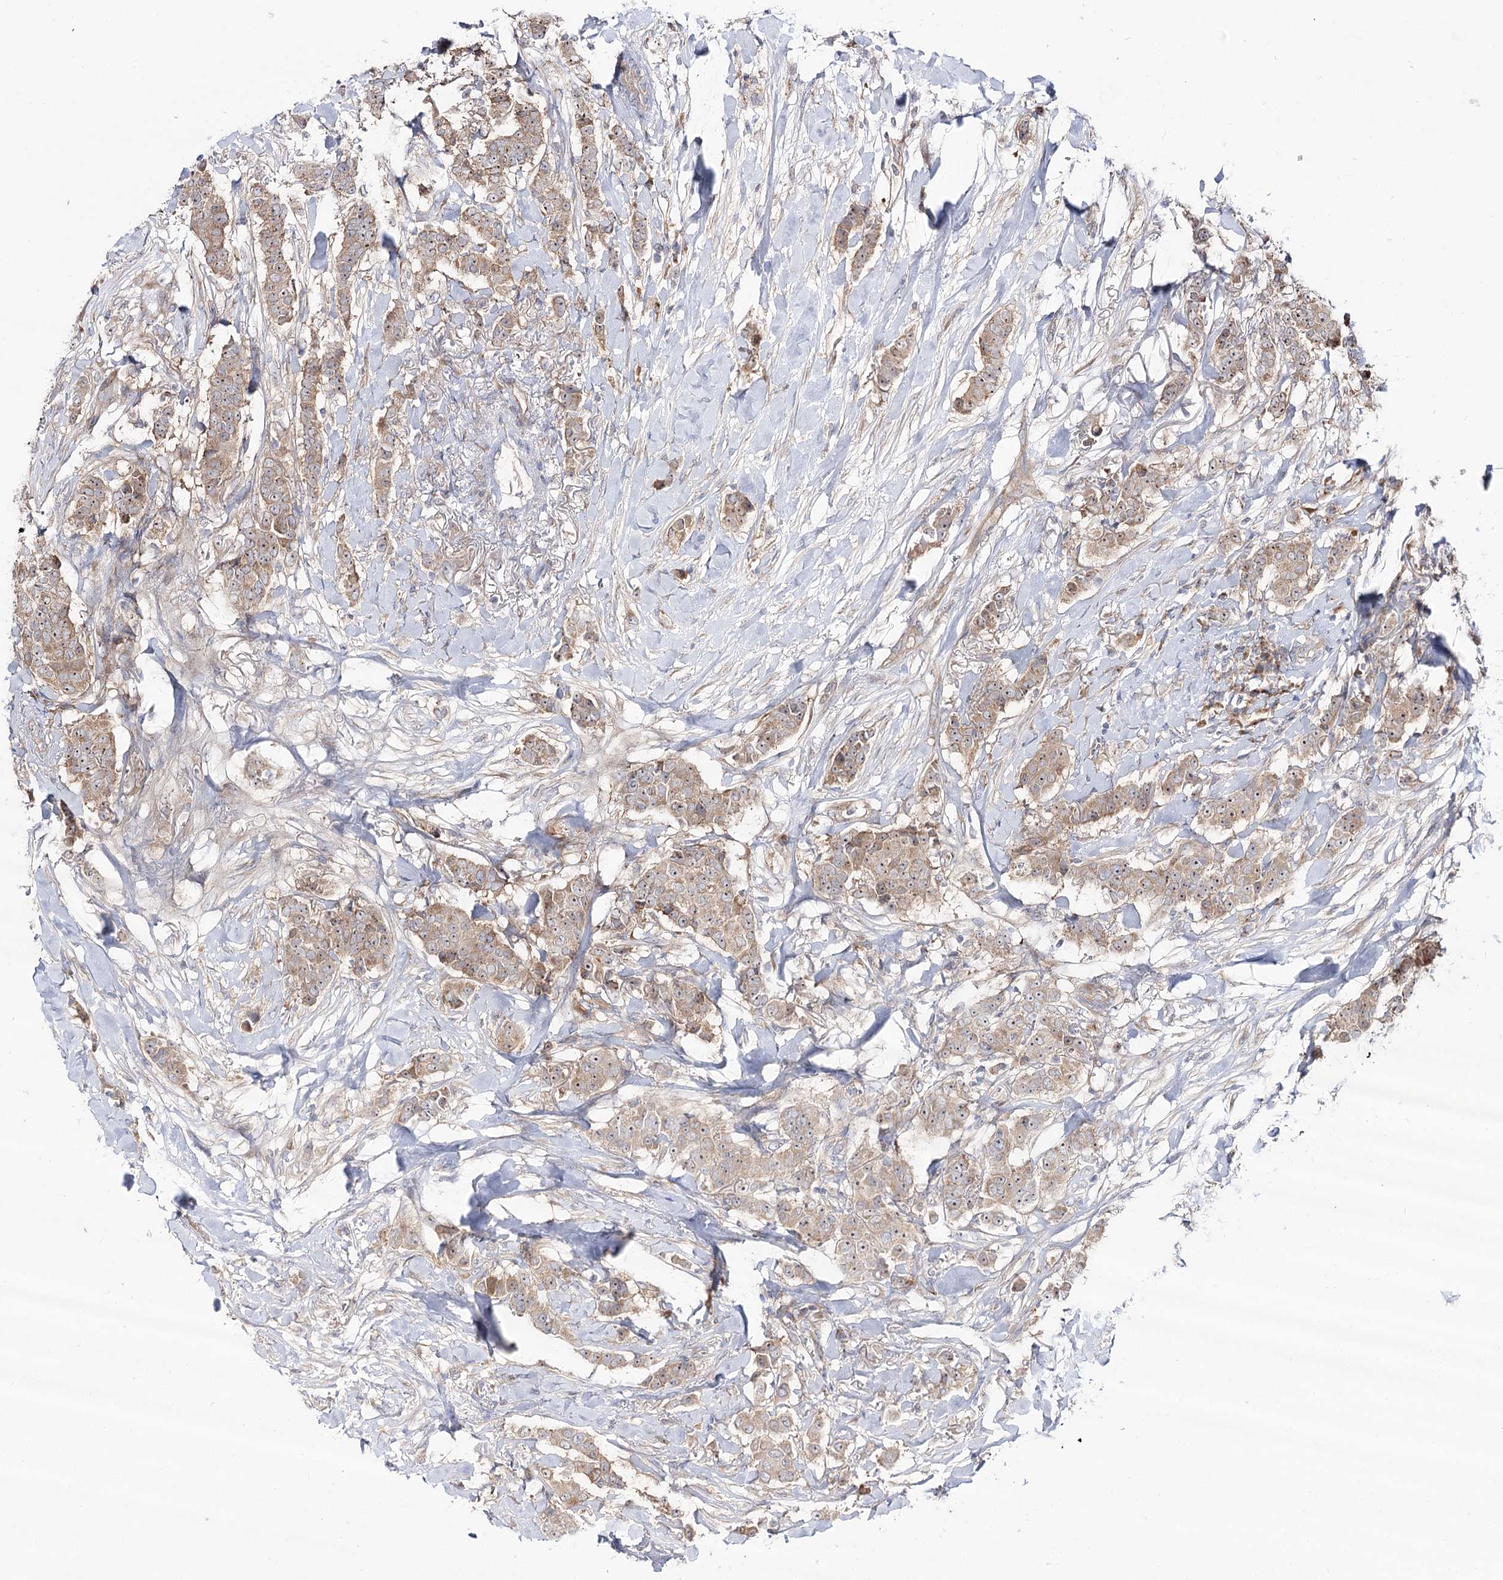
{"staining": {"intensity": "moderate", "quantity": ">75%", "location": "cytoplasmic/membranous,nuclear"}, "tissue": "breast cancer", "cell_type": "Tumor cells", "image_type": "cancer", "snomed": [{"axis": "morphology", "description": "Duct carcinoma"}, {"axis": "topography", "description": "Breast"}], "caption": "The micrograph shows a brown stain indicating the presence of a protein in the cytoplasmic/membranous and nuclear of tumor cells in intraductal carcinoma (breast).", "gene": "C11orf80", "patient": {"sex": "female", "age": 40}}